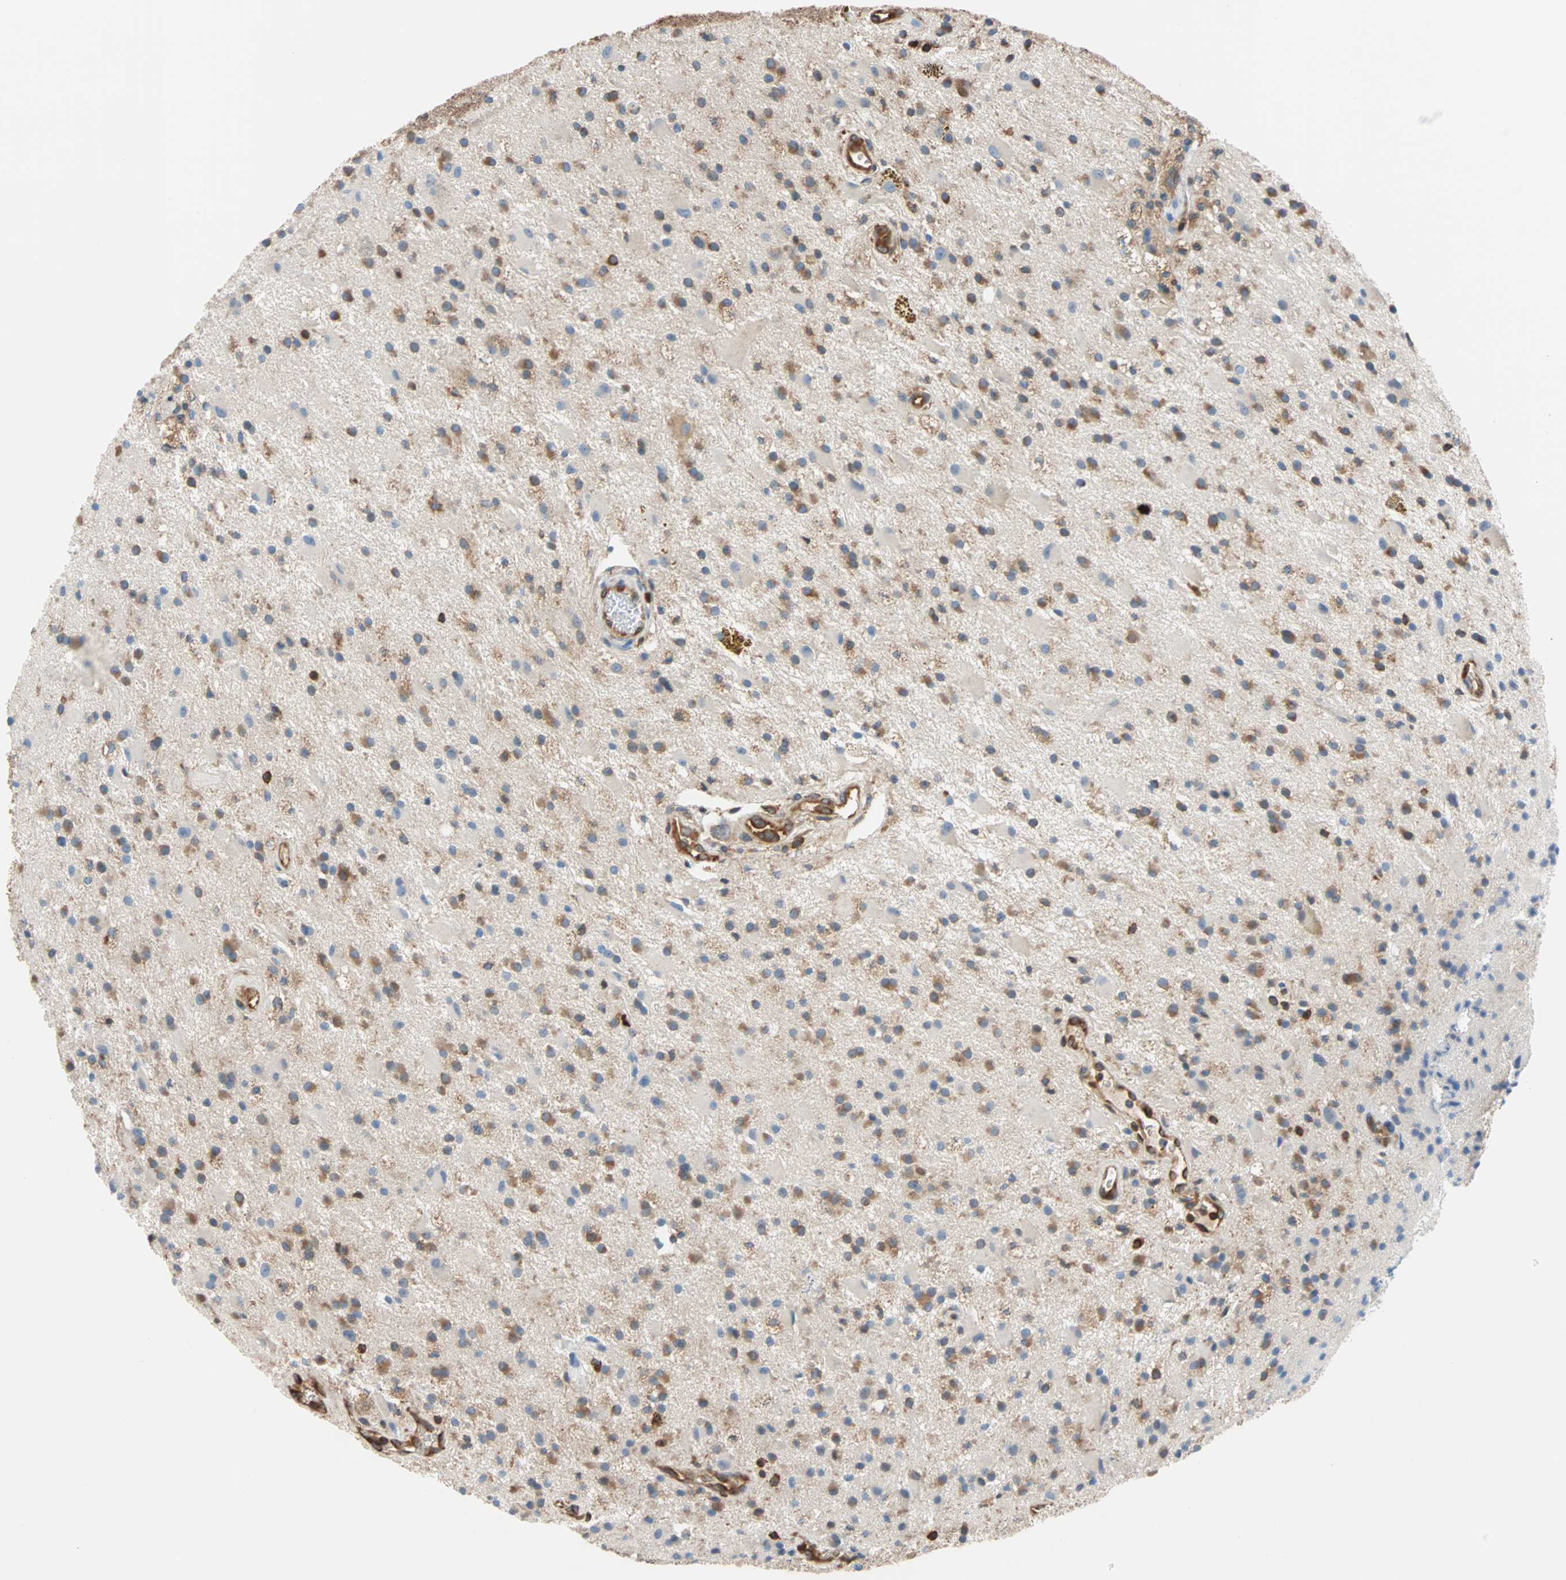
{"staining": {"intensity": "weak", "quantity": "25%-75%", "location": "cytoplasmic/membranous"}, "tissue": "glioma", "cell_type": "Tumor cells", "image_type": "cancer", "snomed": [{"axis": "morphology", "description": "Glioma, malignant, Low grade"}, {"axis": "topography", "description": "Brain"}], "caption": "The image shows a brown stain indicating the presence of a protein in the cytoplasmic/membranous of tumor cells in malignant glioma (low-grade).", "gene": "EEF2", "patient": {"sex": "male", "age": 58}}